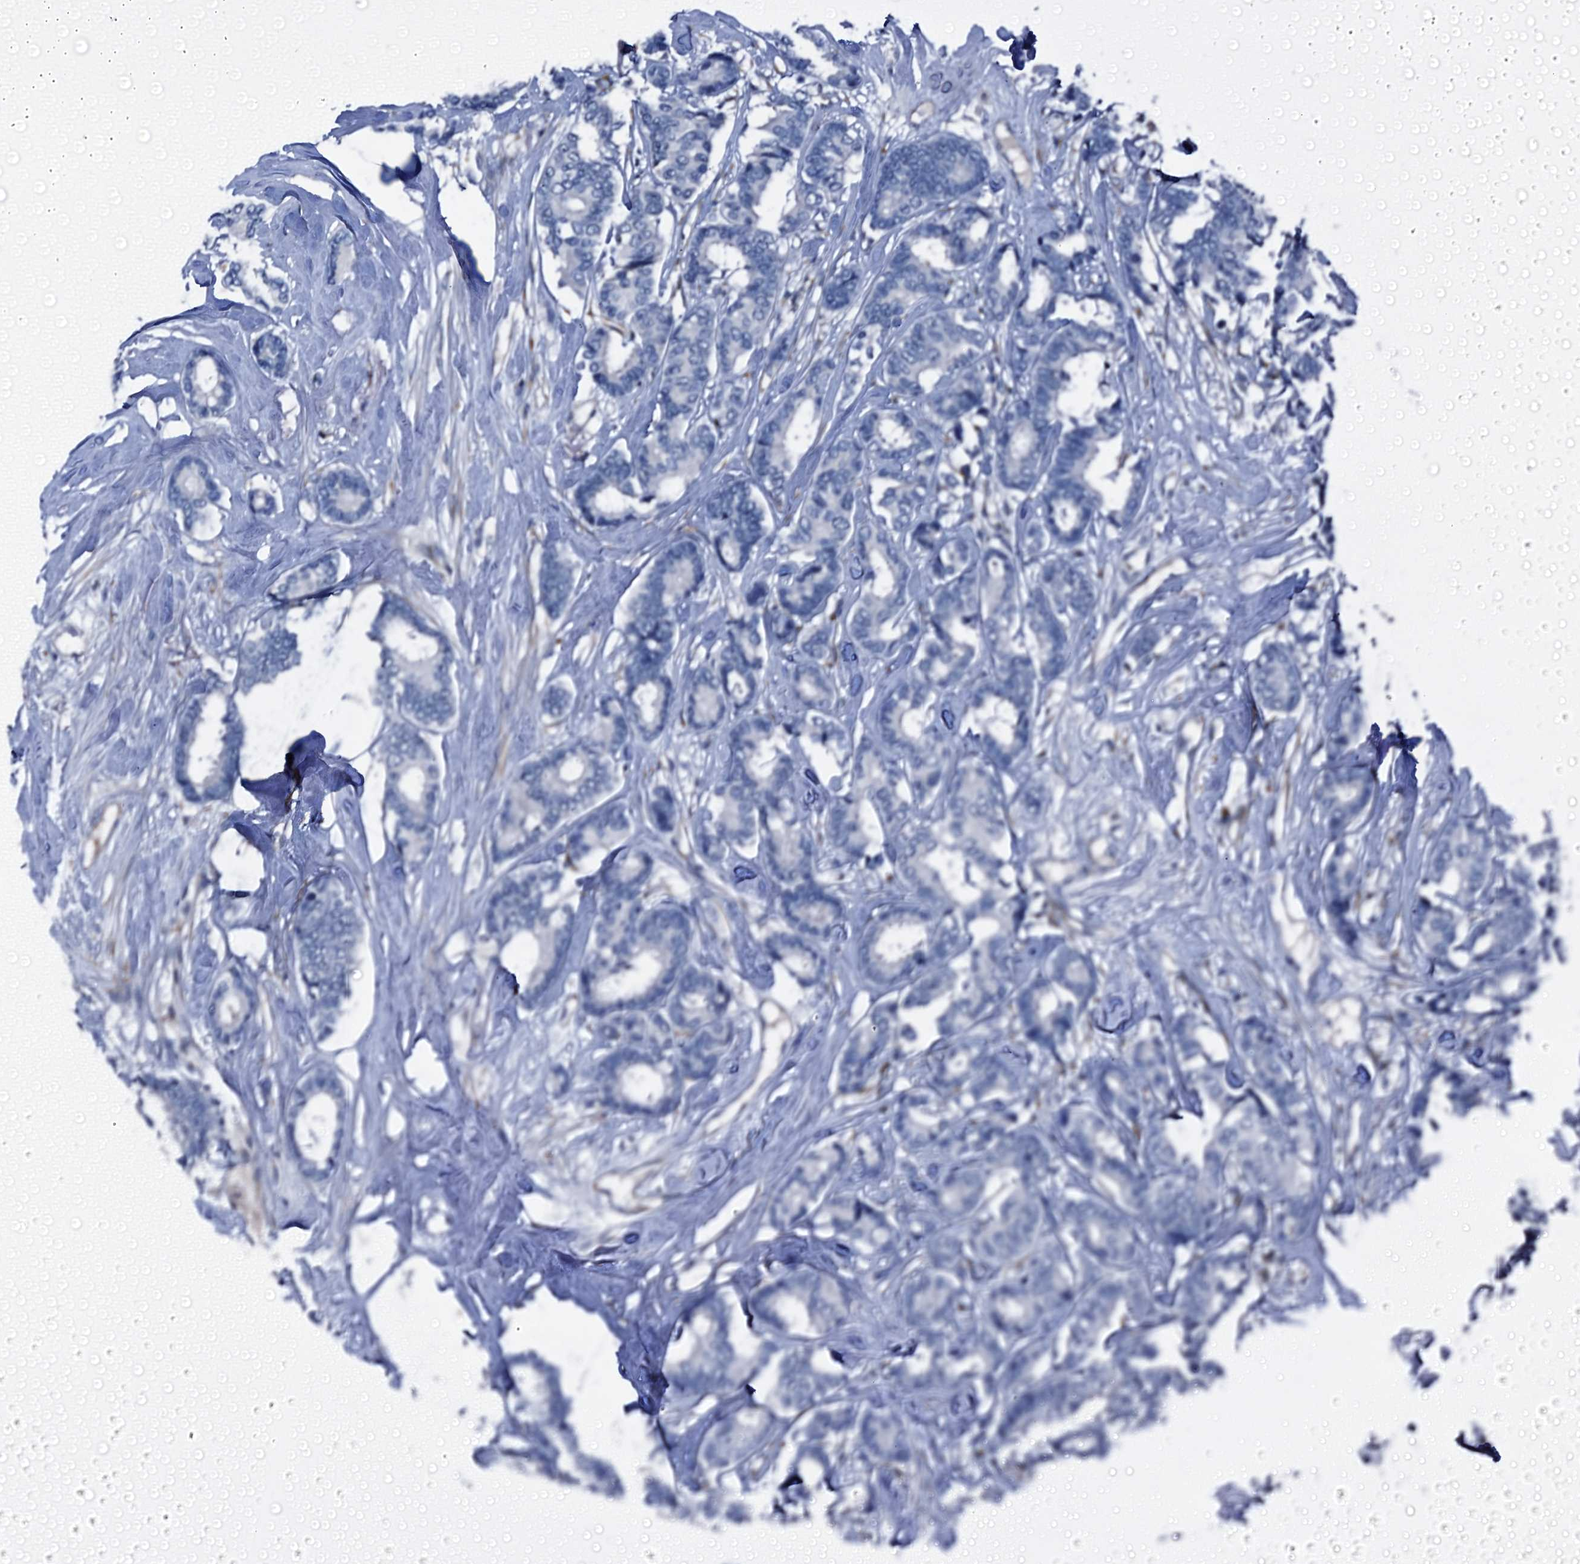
{"staining": {"intensity": "negative", "quantity": "none", "location": "none"}, "tissue": "breast cancer", "cell_type": "Tumor cells", "image_type": "cancer", "snomed": [{"axis": "morphology", "description": "Duct carcinoma"}, {"axis": "topography", "description": "Breast"}], "caption": "A histopathology image of breast cancer stained for a protein shows no brown staining in tumor cells. (Brightfield microscopy of DAB (3,3'-diaminobenzidine) IHC at high magnification).", "gene": "EMG1", "patient": {"sex": "female", "age": 87}}